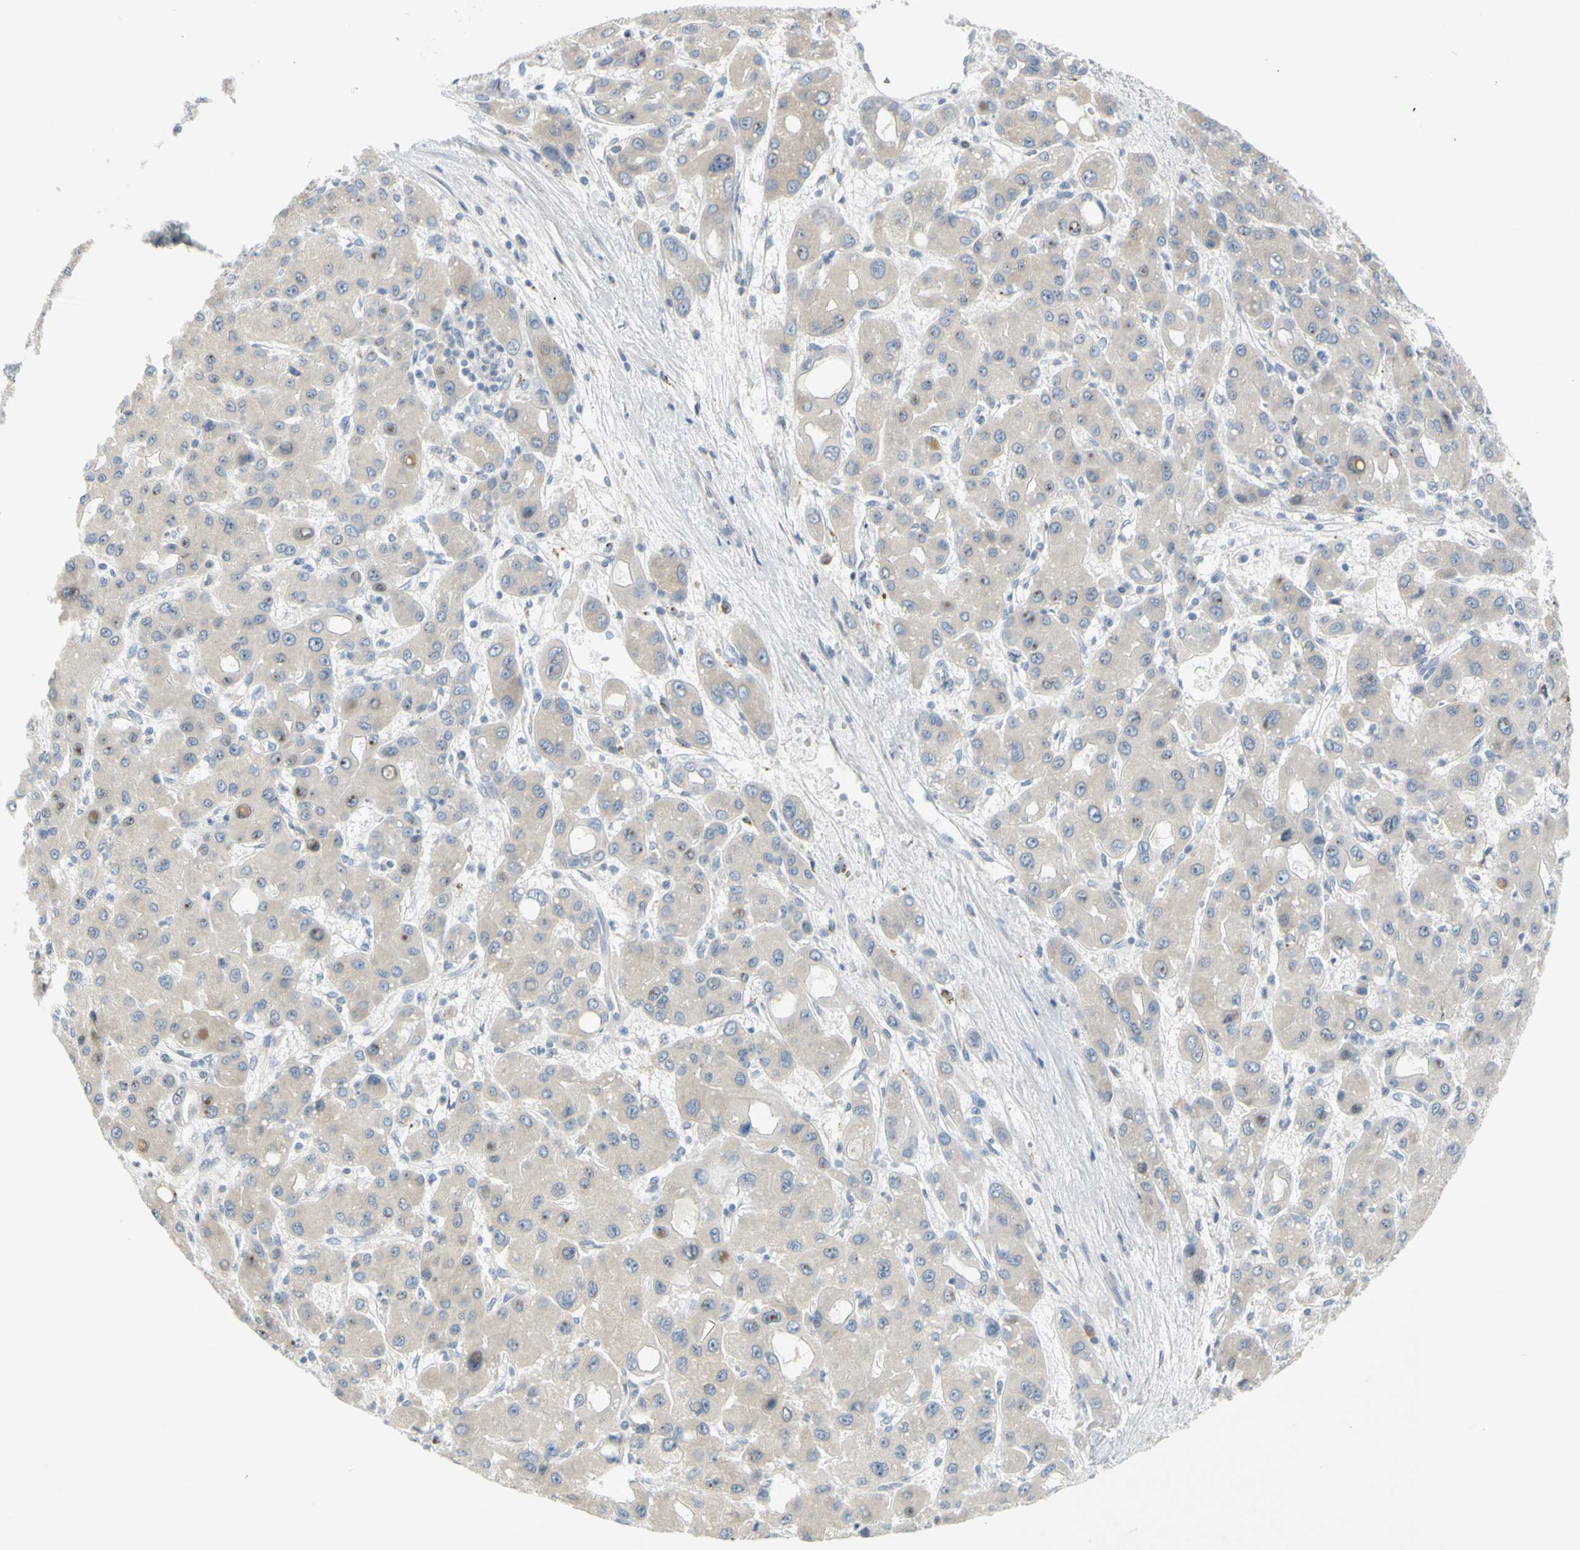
{"staining": {"intensity": "weak", "quantity": ">75%", "location": "cytoplasmic/membranous"}, "tissue": "liver cancer", "cell_type": "Tumor cells", "image_type": "cancer", "snomed": [{"axis": "morphology", "description": "Carcinoma, Hepatocellular, NOS"}, {"axis": "topography", "description": "Liver"}], "caption": "A brown stain shows weak cytoplasmic/membranous expression of a protein in human liver cancer tumor cells.", "gene": "CCNB2", "patient": {"sex": "male", "age": 55}}